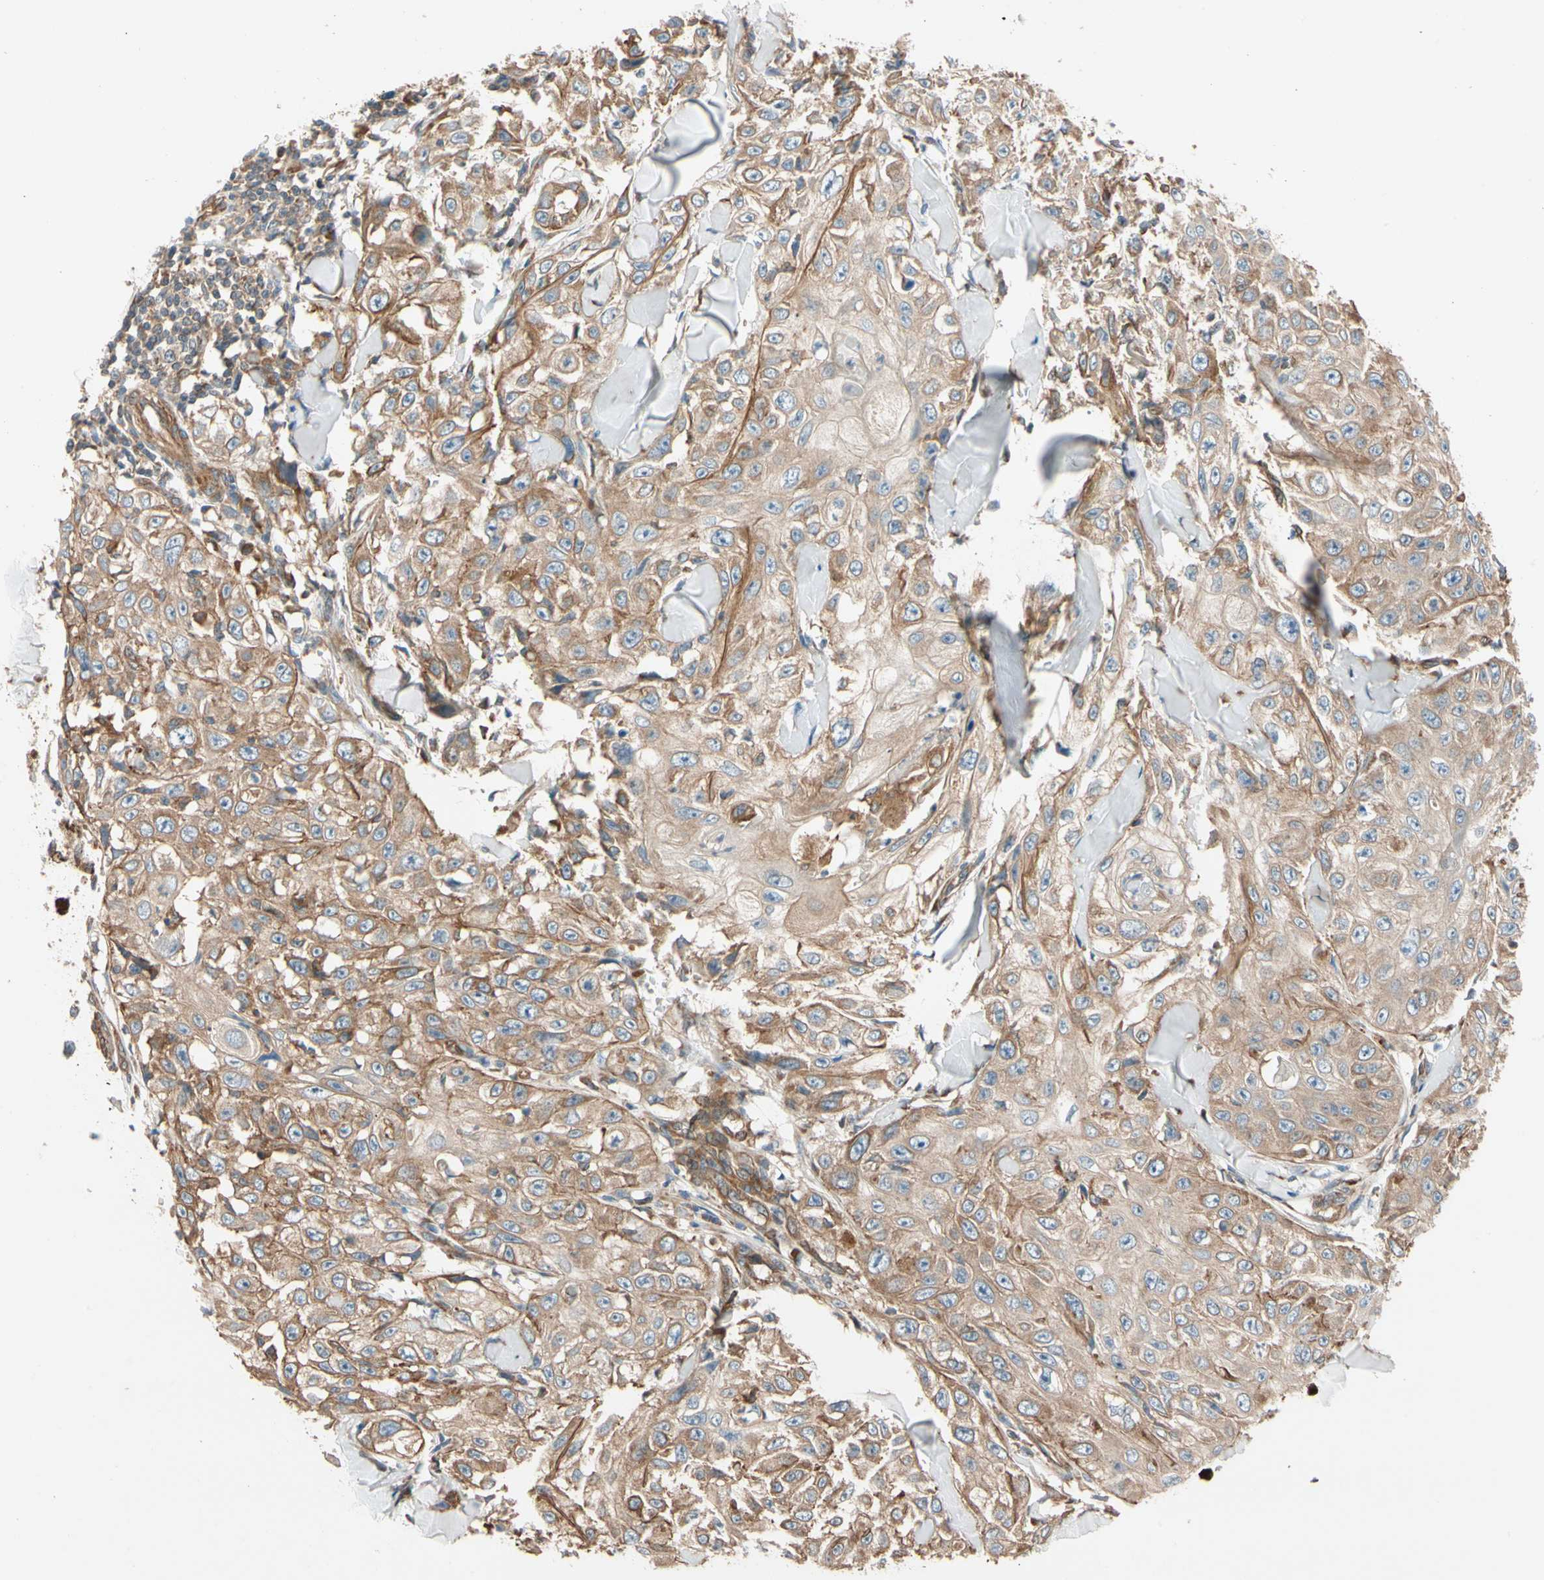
{"staining": {"intensity": "moderate", "quantity": ">75%", "location": "cytoplasmic/membranous"}, "tissue": "skin cancer", "cell_type": "Tumor cells", "image_type": "cancer", "snomed": [{"axis": "morphology", "description": "Squamous cell carcinoma, NOS"}, {"axis": "topography", "description": "Skin"}], "caption": "IHC staining of skin cancer, which exhibits medium levels of moderate cytoplasmic/membranous positivity in approximately >75% of tumor cells indicating moderate cytoplasmic/membranous protein positivity. The staining was performed using DAB (brown) for protein detection and nuclei were counterstained in hematoxylin (blue).", "gene": "PHYH", "patient": {"sex": "male", "age": 86}}